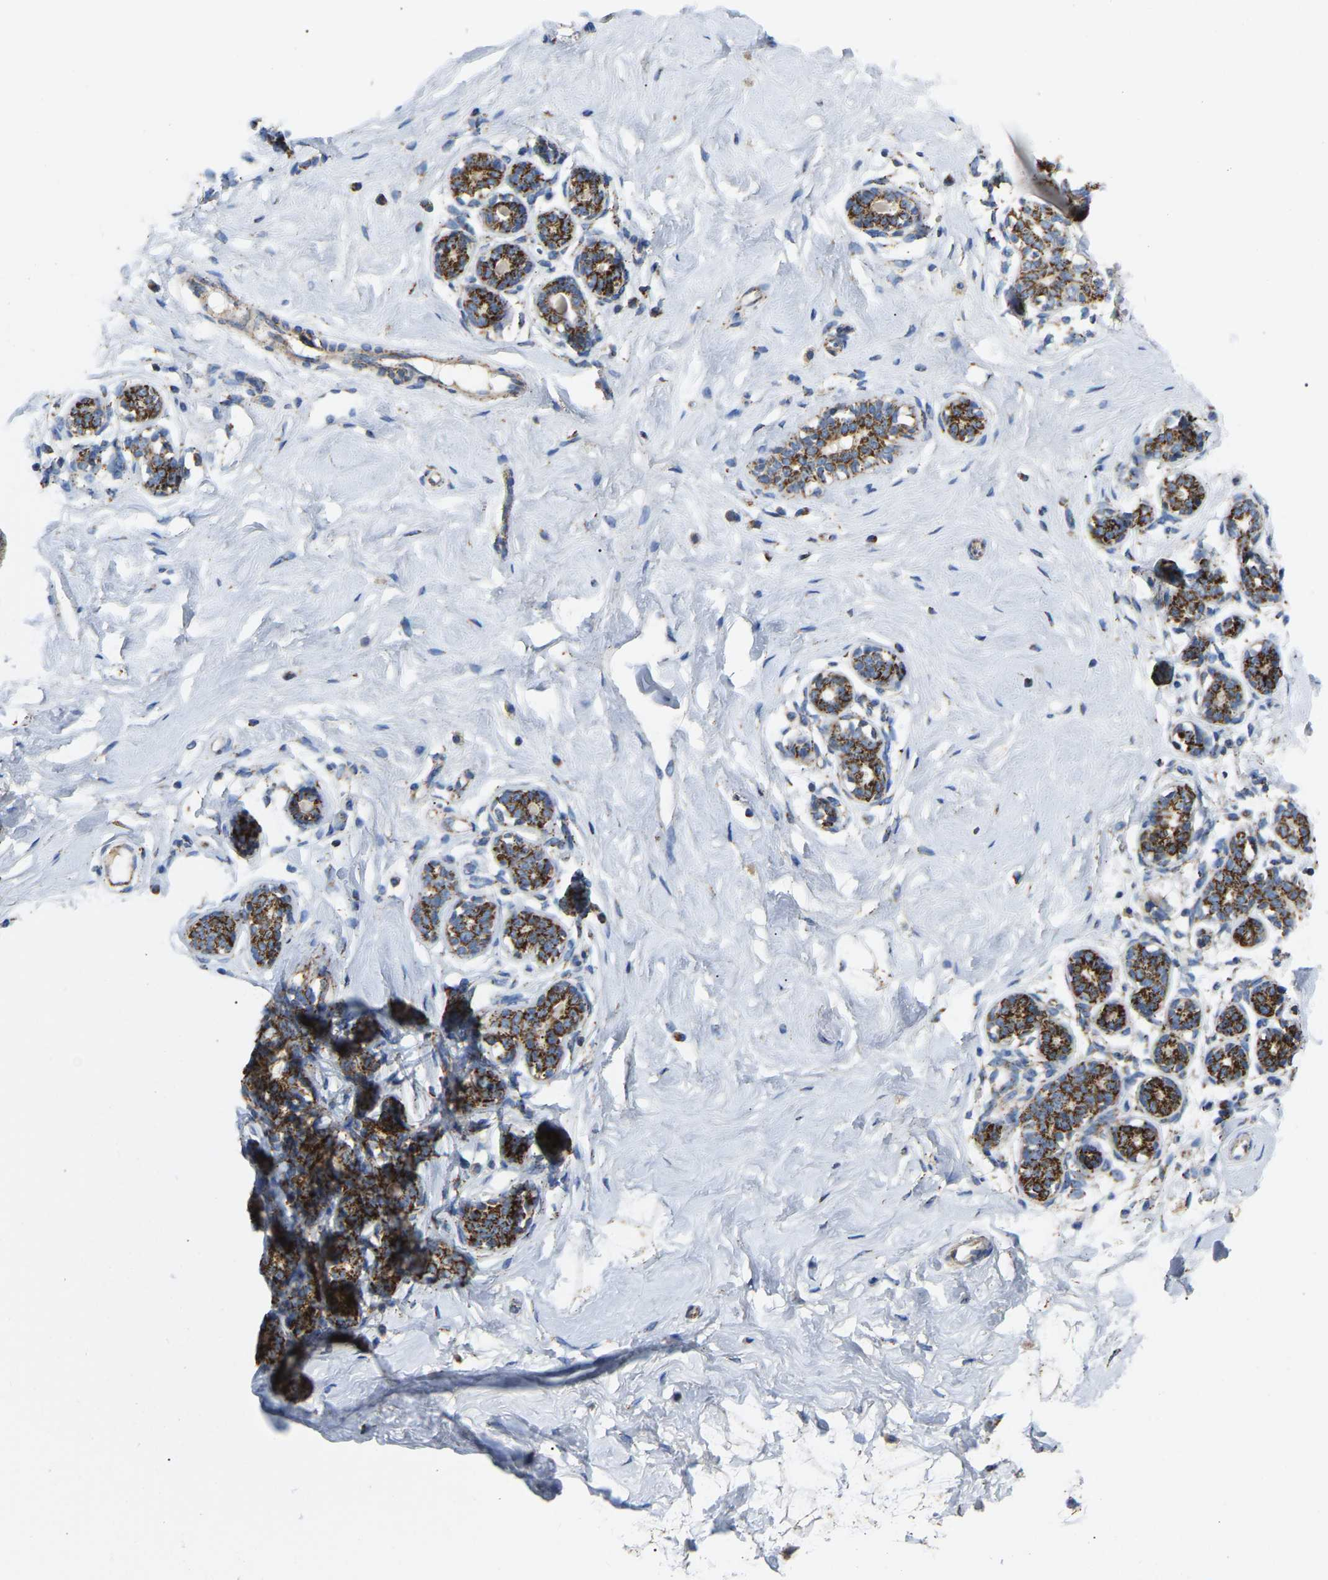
{"staining": {"intensity": "moderate", "quantity": ">75%", "location": "cytoplasmic/membranous"}, "tissue": "breast", "cell_type": "Adipocytes", "image_type": "normal", "snomed": [{"axis": "morphology", "description": "Normal tissue, NOS"}, {"axis": "topography", "description": "Breast"}], "caption": "This image reveals immunohistochemistry staining of normal human breast, with medium moderate cytoplasmic/membranous positivity in approximately >75% of adipocytes.", "gene": "HIBADH", "patient": {"sex": "female", "age": 23}}